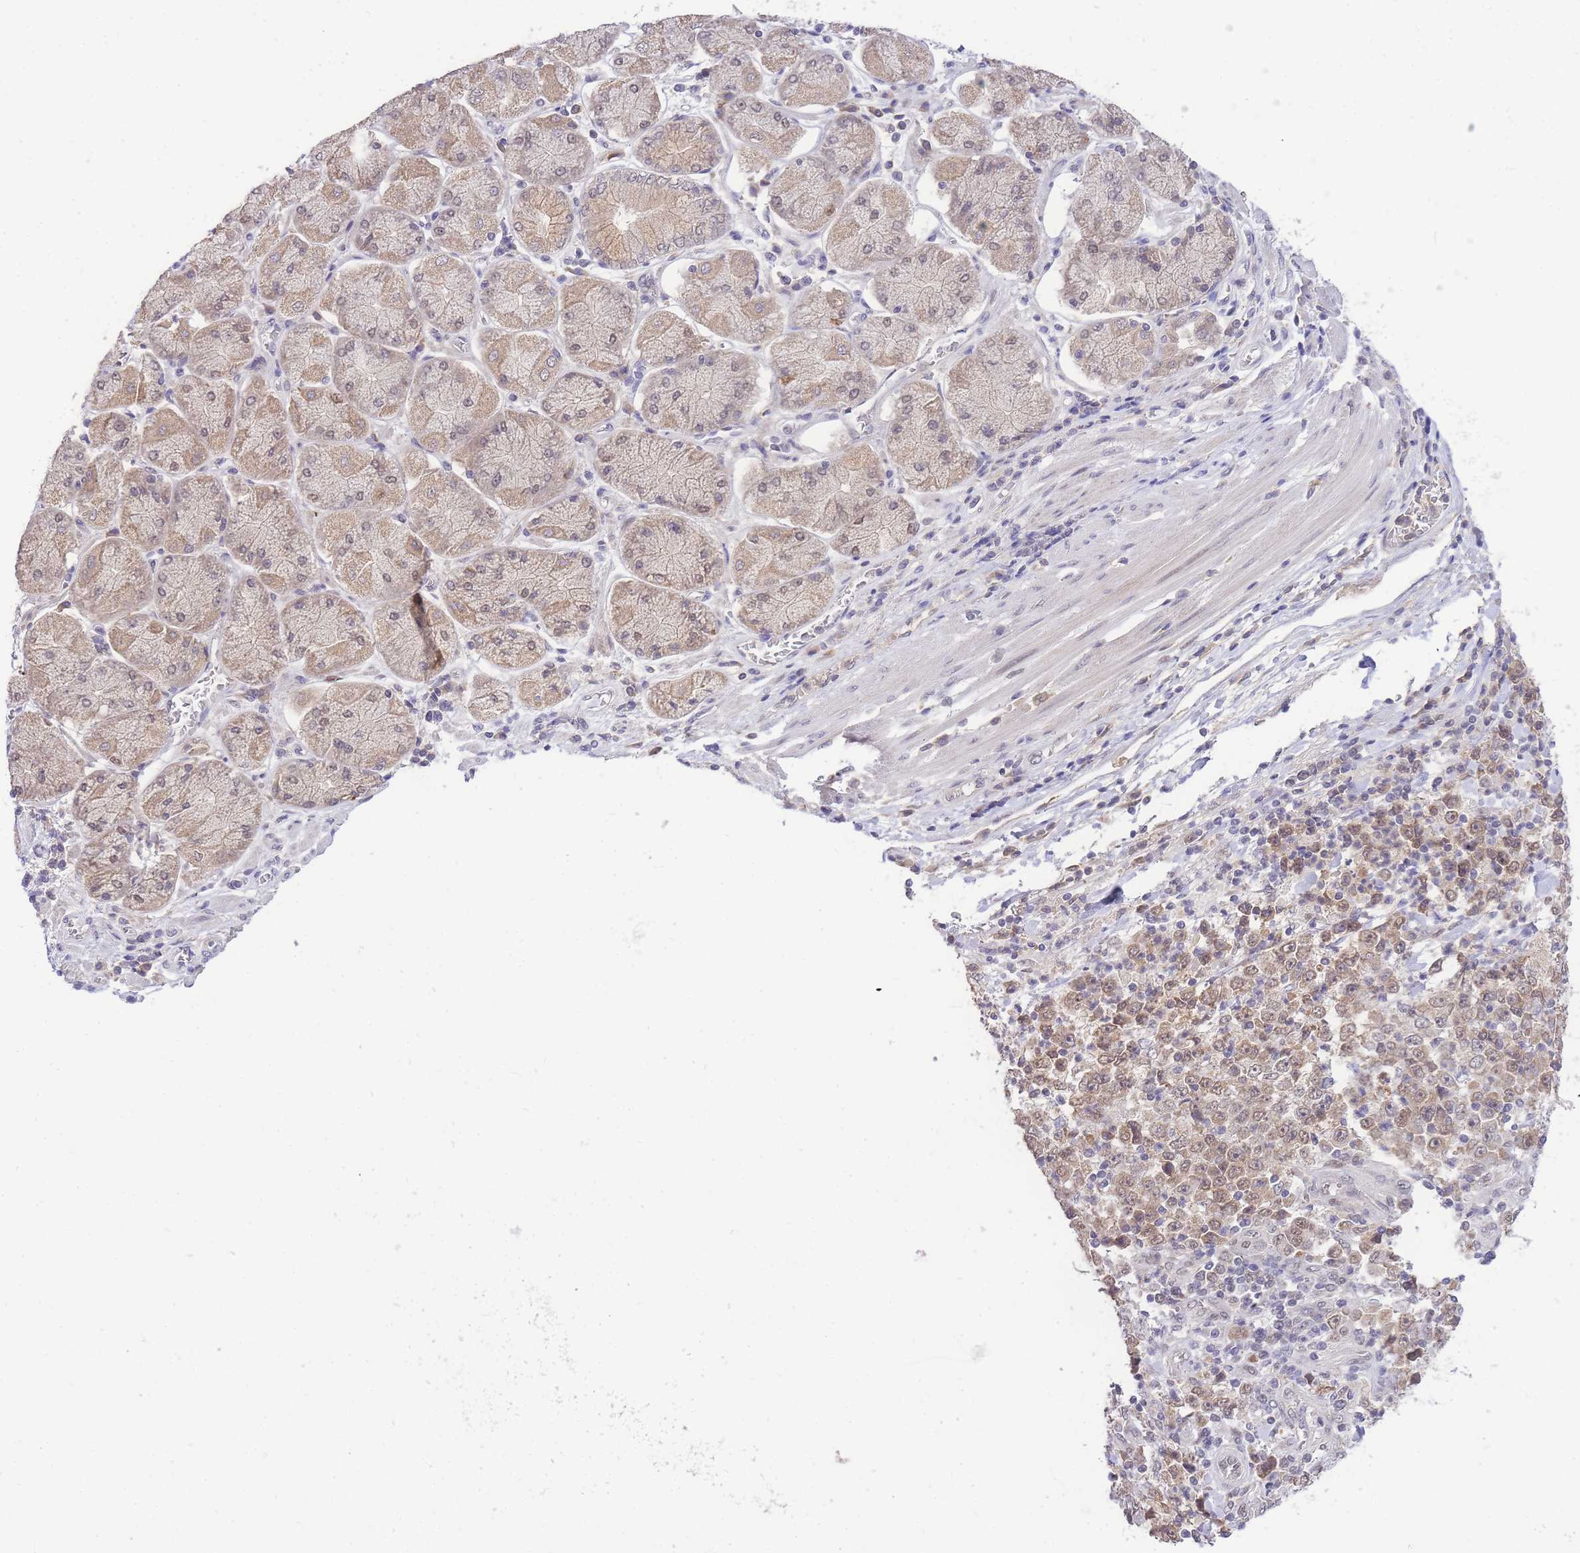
{"staining": {"intensity": "weak", "quantity": ">75%", "location": "cytoplasmic/membranous,nuclear"}, "tissue": "stomach cancer", "cell_type": "Tumor cells", "image_type": "cancer", "snomed": [{"axis": "morphology", "description": "Normal tissue, NOS"}, {"axis": "morphology", "description": "Adenocarcinoma, NOS"}, {"axis": "topography", "description": "Stomach, upper"}, {"axis": "topography", "description": "Stomach"}], "caption": "Adenocarcinoma (stomach) stained with a protein marker reveals weak staining in tumor cells.", "gene": "PUS10", "patient": {"sex": "male", "age": 59}}